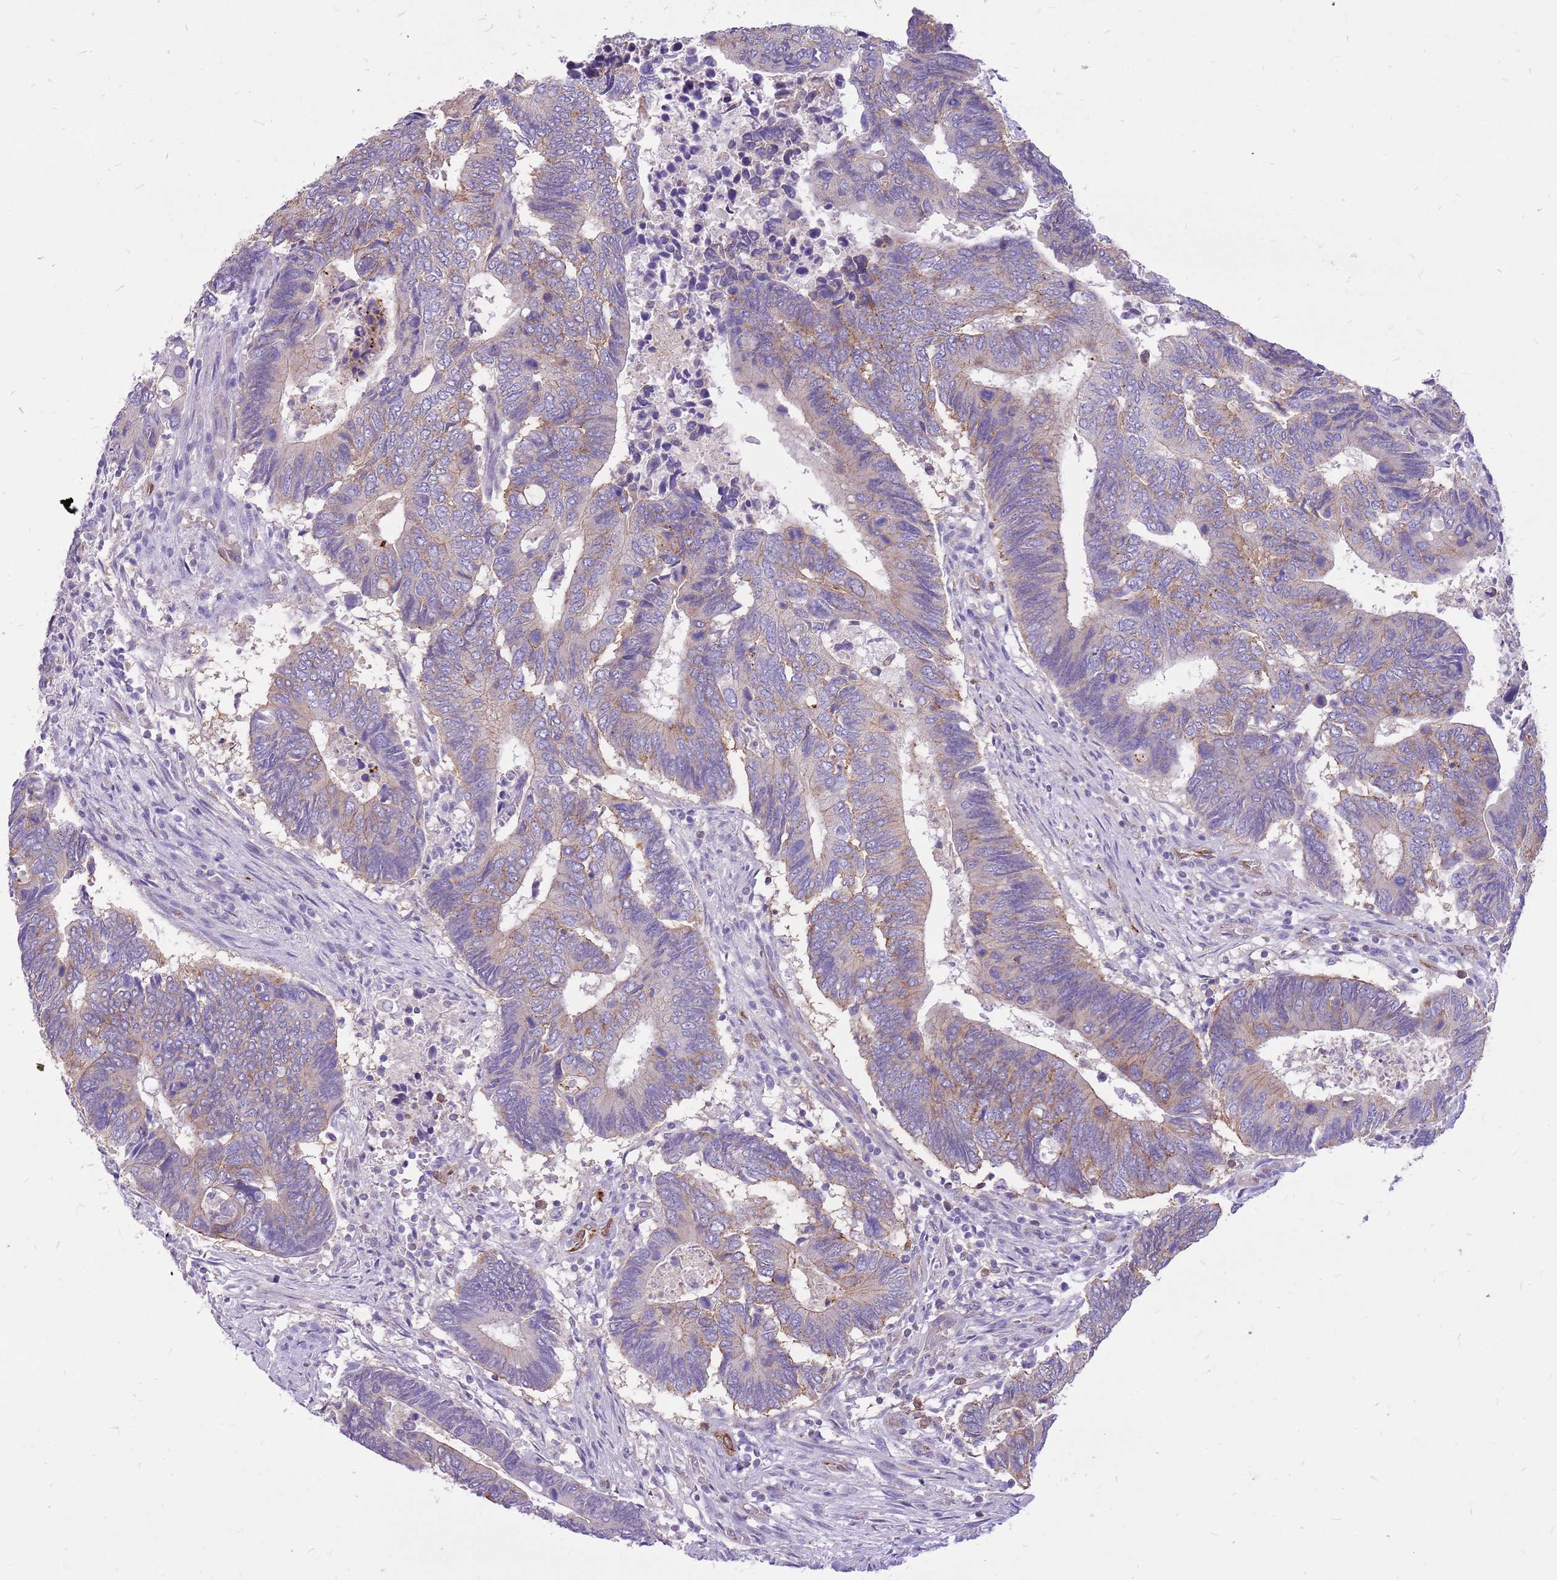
{"staining": {"intensity": "weak", "quantity": "<25%", "location": "cytoplasmic/membranous"}, "tissue": "colorectal cancer", "cell_type": "Tumor cells", "image_type": "cancer", "snomed": [{"axis": "morphology", "description": "Adenocarcinoma, NOS"}, {"axis": "topography", "description": "Colon"}], "caption": "Protein analysis of colorectal cancer (adenocarcinoma) reveals no significant expression in tumor cells.", "gene": "WDR90", "patient": {"sex": "male", "age": 87}}